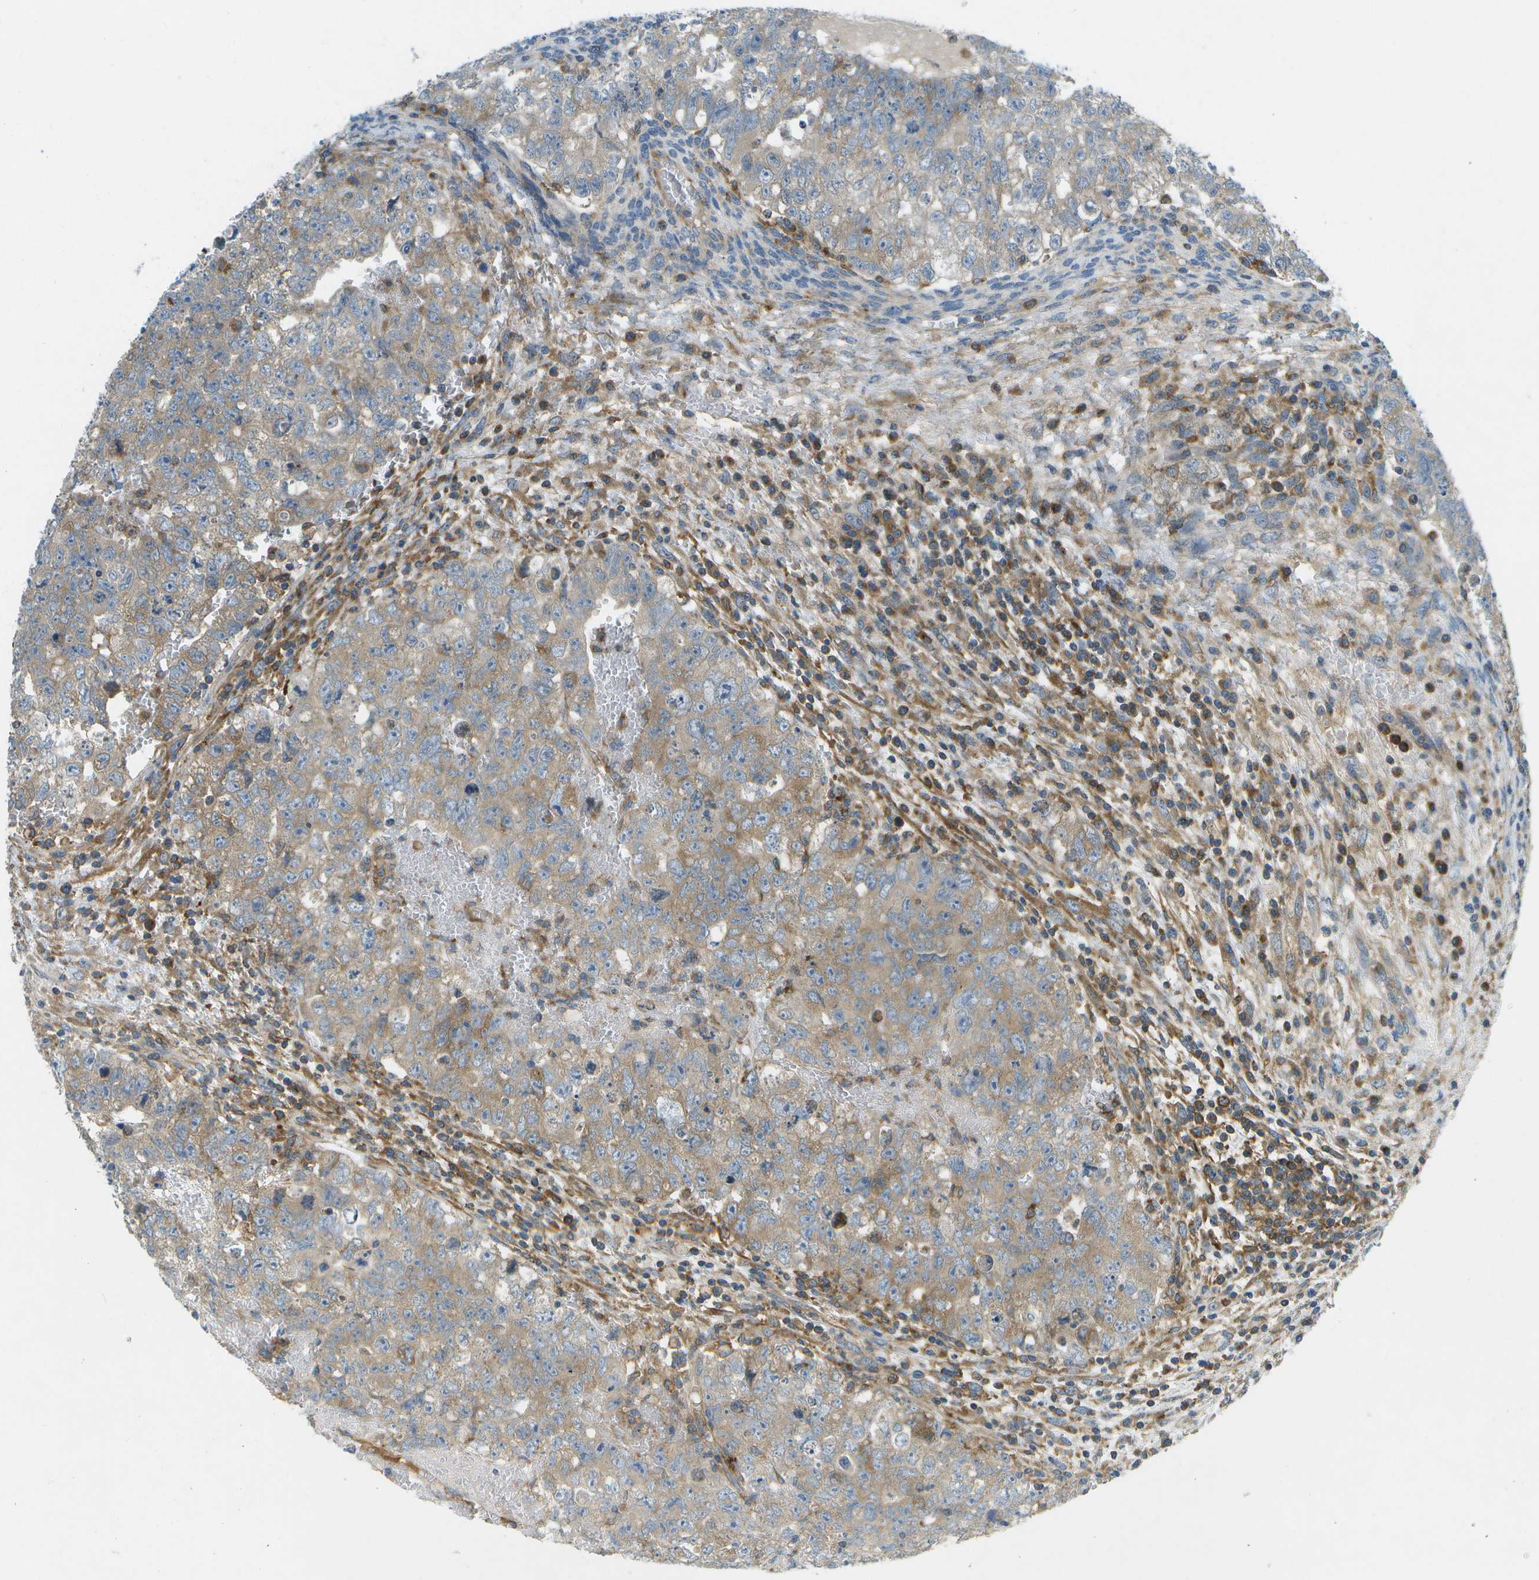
{"staining": {"intensity": "moderate", "quantity": "<25%", "location": "cytoplasmic/membranous"}, "tissue": "testis cancer", "cell_type": "Tumor cells", "image_type": "cancer", "snomed": [{"axis": "morphology", "description": "Seminoma, NOS"}, {"axis": "morphology", "description": "Carcinoma, Embryonal, NOS"}, {"axis": "topography", "description": "Testis"}], "caption": "Immunohistochemical staining of seminoma (testis) displays low levels of moderate cytoplasmic/membranous staining in about <25% of tumor cells. The staining was performed using DAB to visualize the protein expression in brown, while the nuclei were stained in blue with hematoxylin (Magnification: 20x).", "gene": "WNK2", "patient": {"sex": "male", "age": 38}}